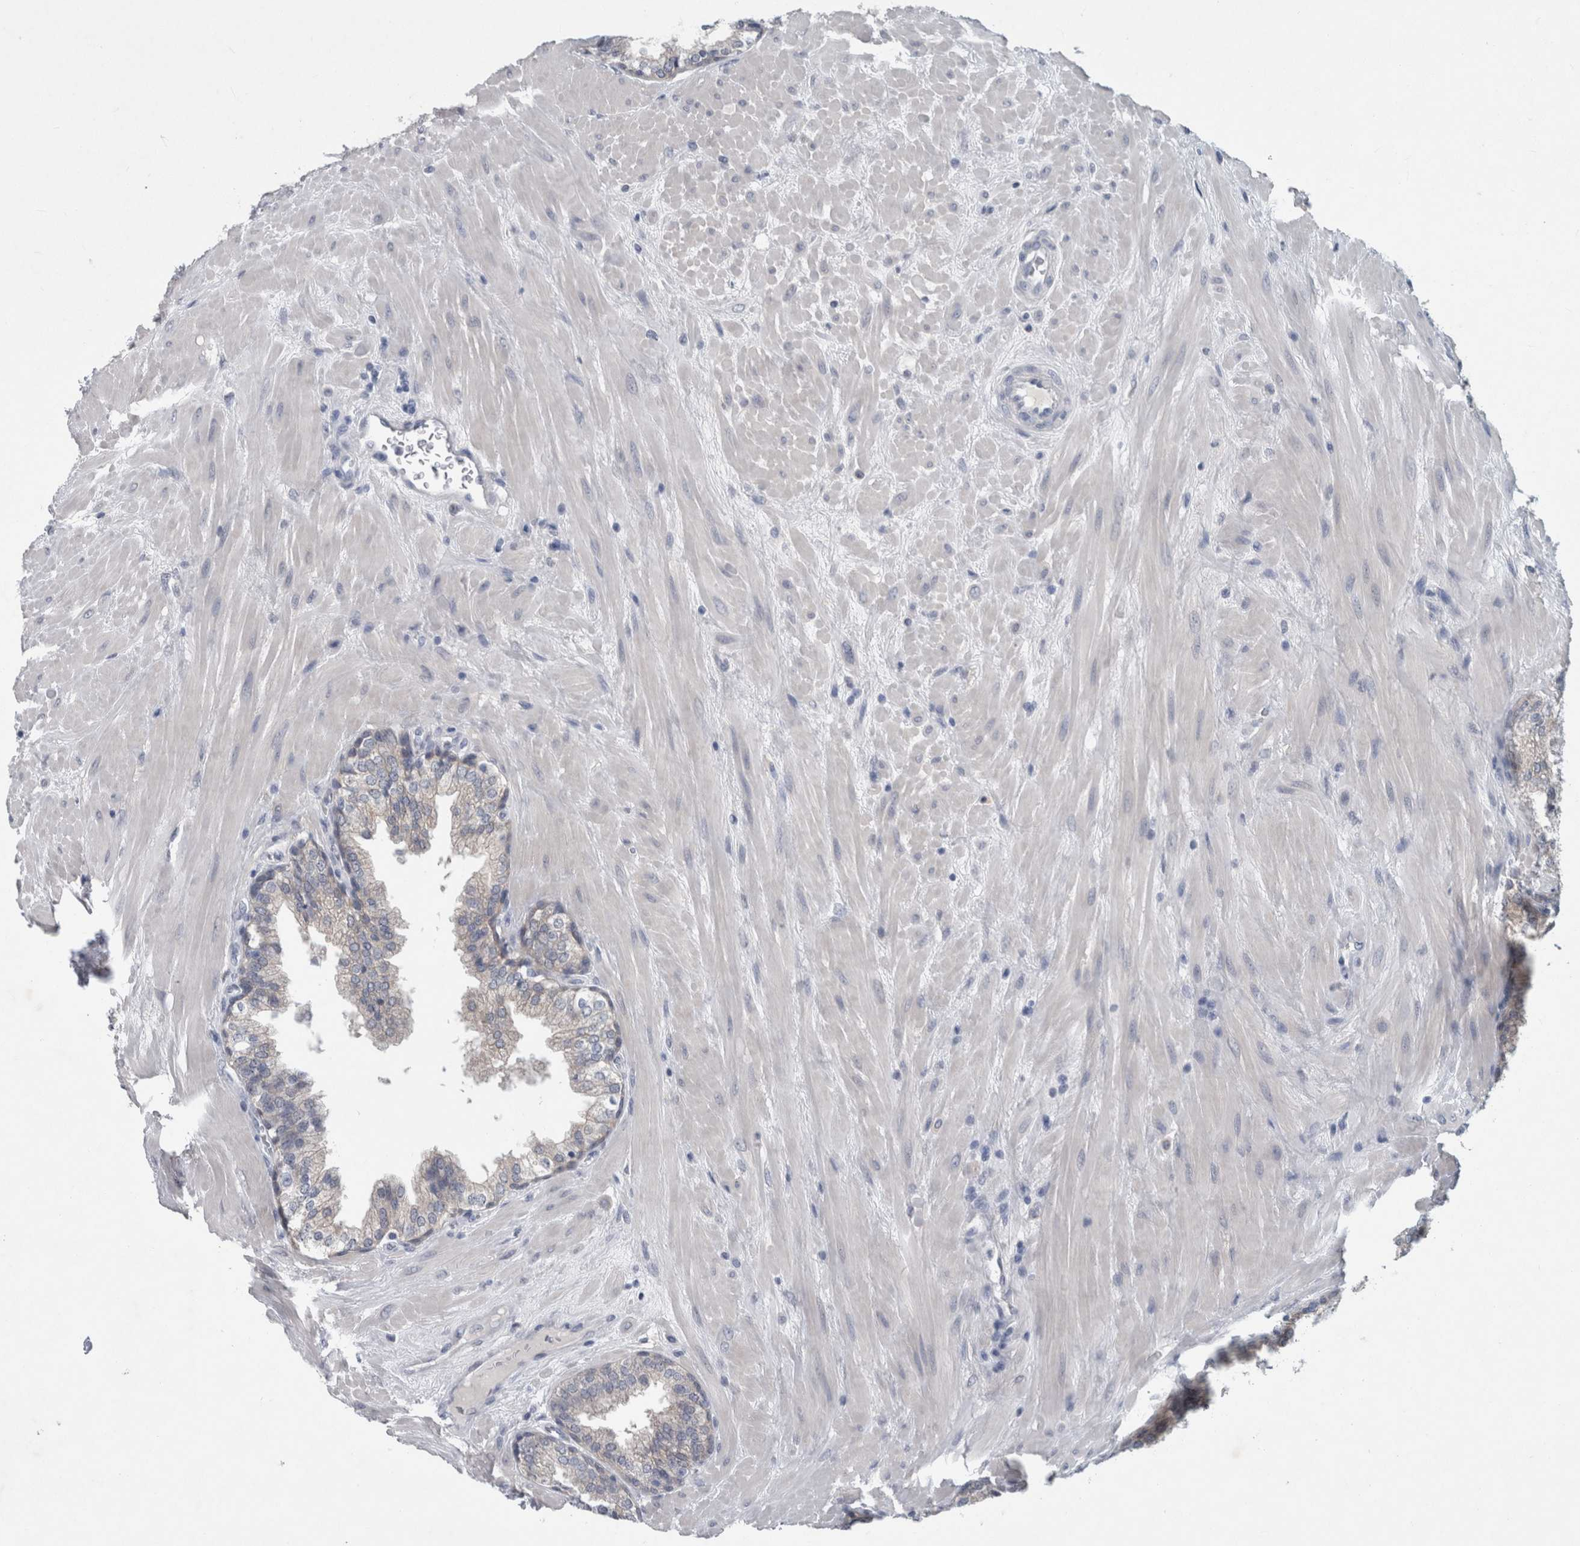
{"staining": {"intensity": "negative", "quantity": "none", "location": "none"}, "tissue": "prostate", "cell_type": "Glandular cells", "image_type": "normal", "snomed": [{"axis": "morphology", "description": "Normal tissue, NOS"}, {"axis": "topography", "description": "Prostate"}], "caption": "Immunohistochemical staining of unremarkable prostate shows no significant expression in glandular cells.", "gene": "FAM83H", "patient": {"sex": "male", "age": 51}}